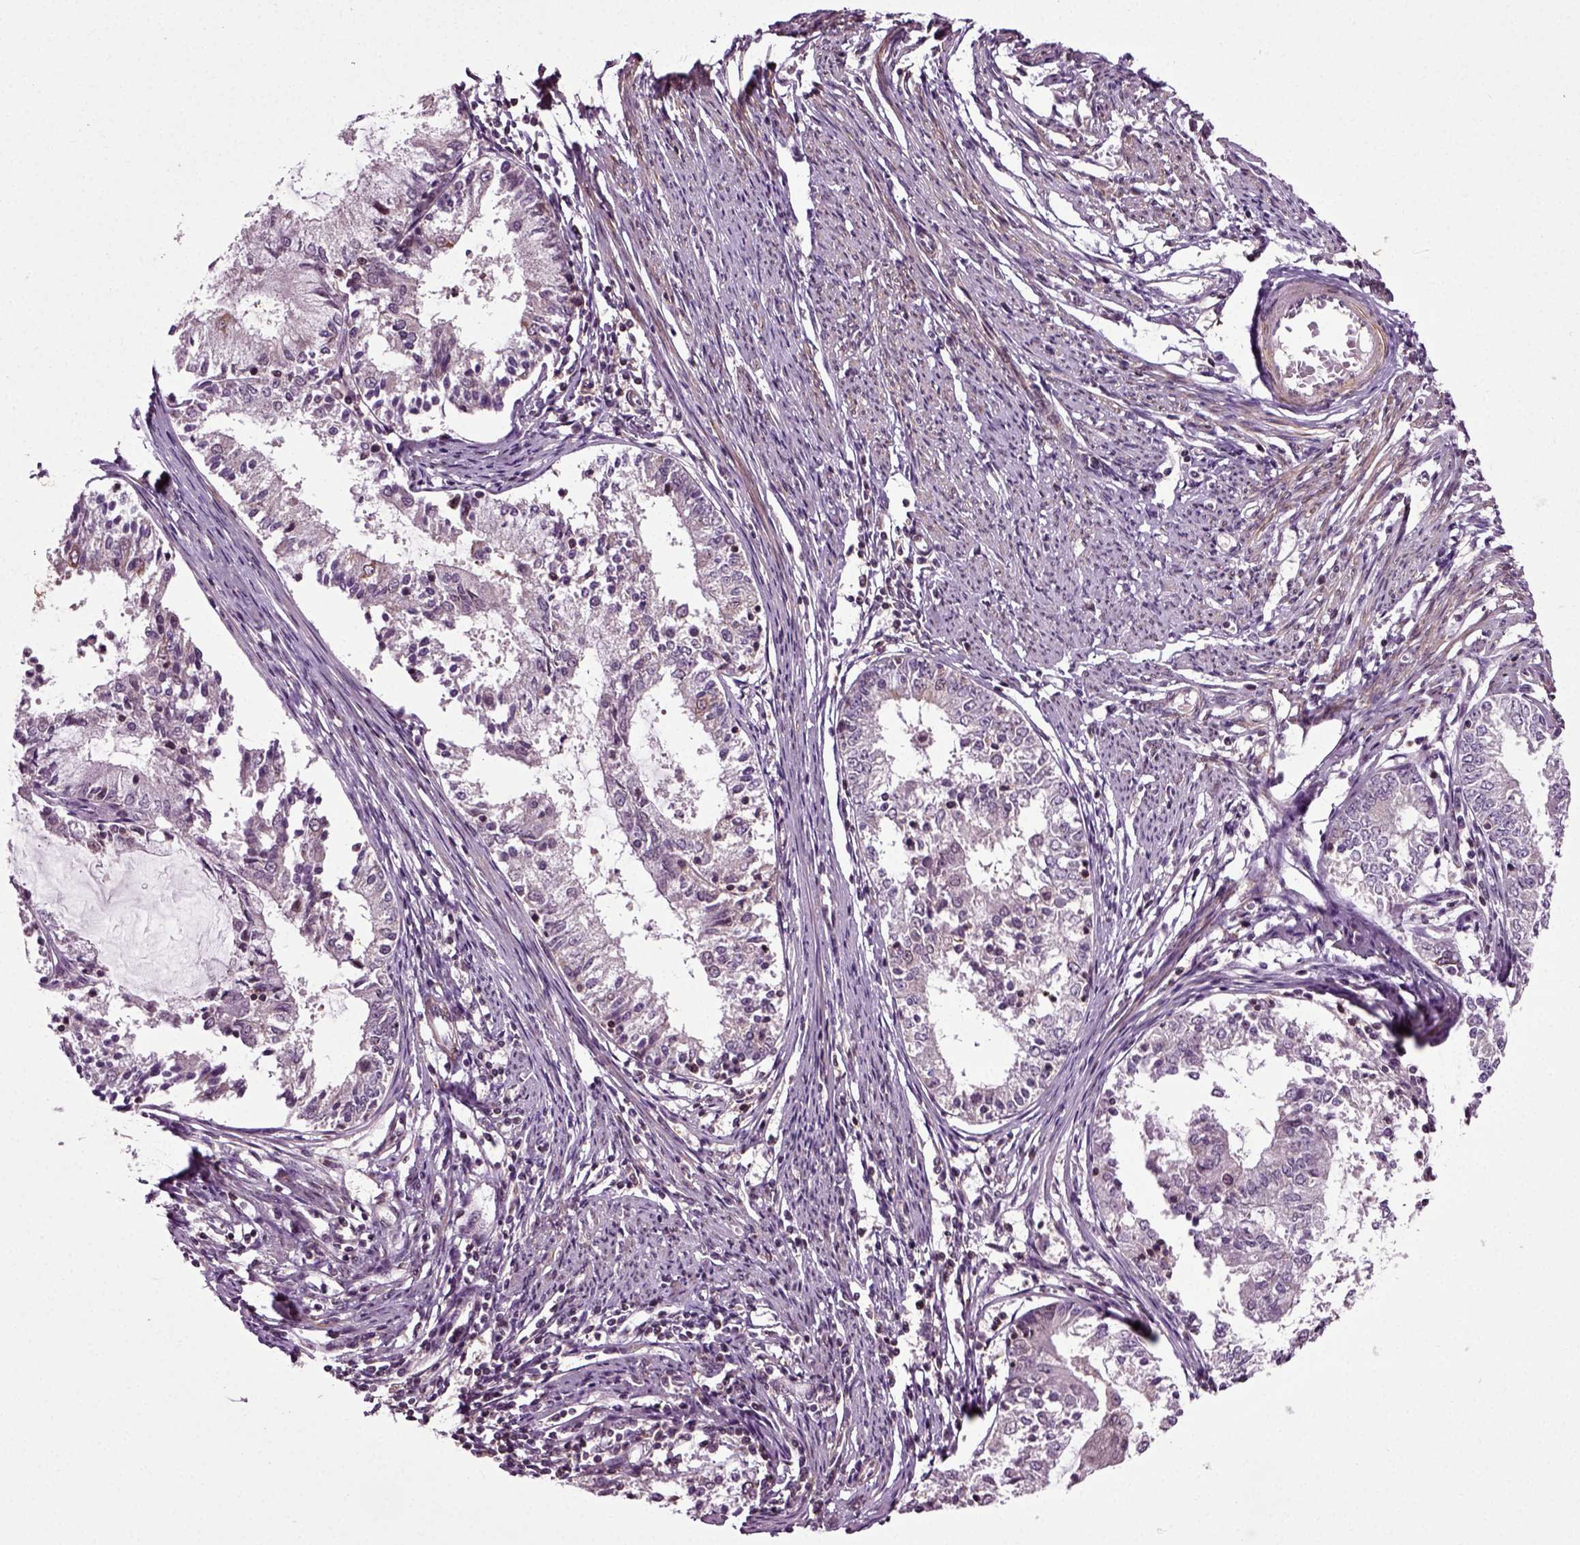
{"staining": {"intensity": "negative", "quantity": "none", "location": "none"}, "tissue": "endometrial cancer", "cell_type": "Tumor cells", "image_type": "cancer", "snomed": [{"axis": "morphology", "description": "Adenocarcinoma, NOS"}, {"axis": "topography", "description": "Endometrium"}], "caption": "IHC of adenocarcinoma (endometrial) exhibits no positivity in tumor cells.", "gene": "KNSTRN", "patient": {"sex": "female", "age": 57}}